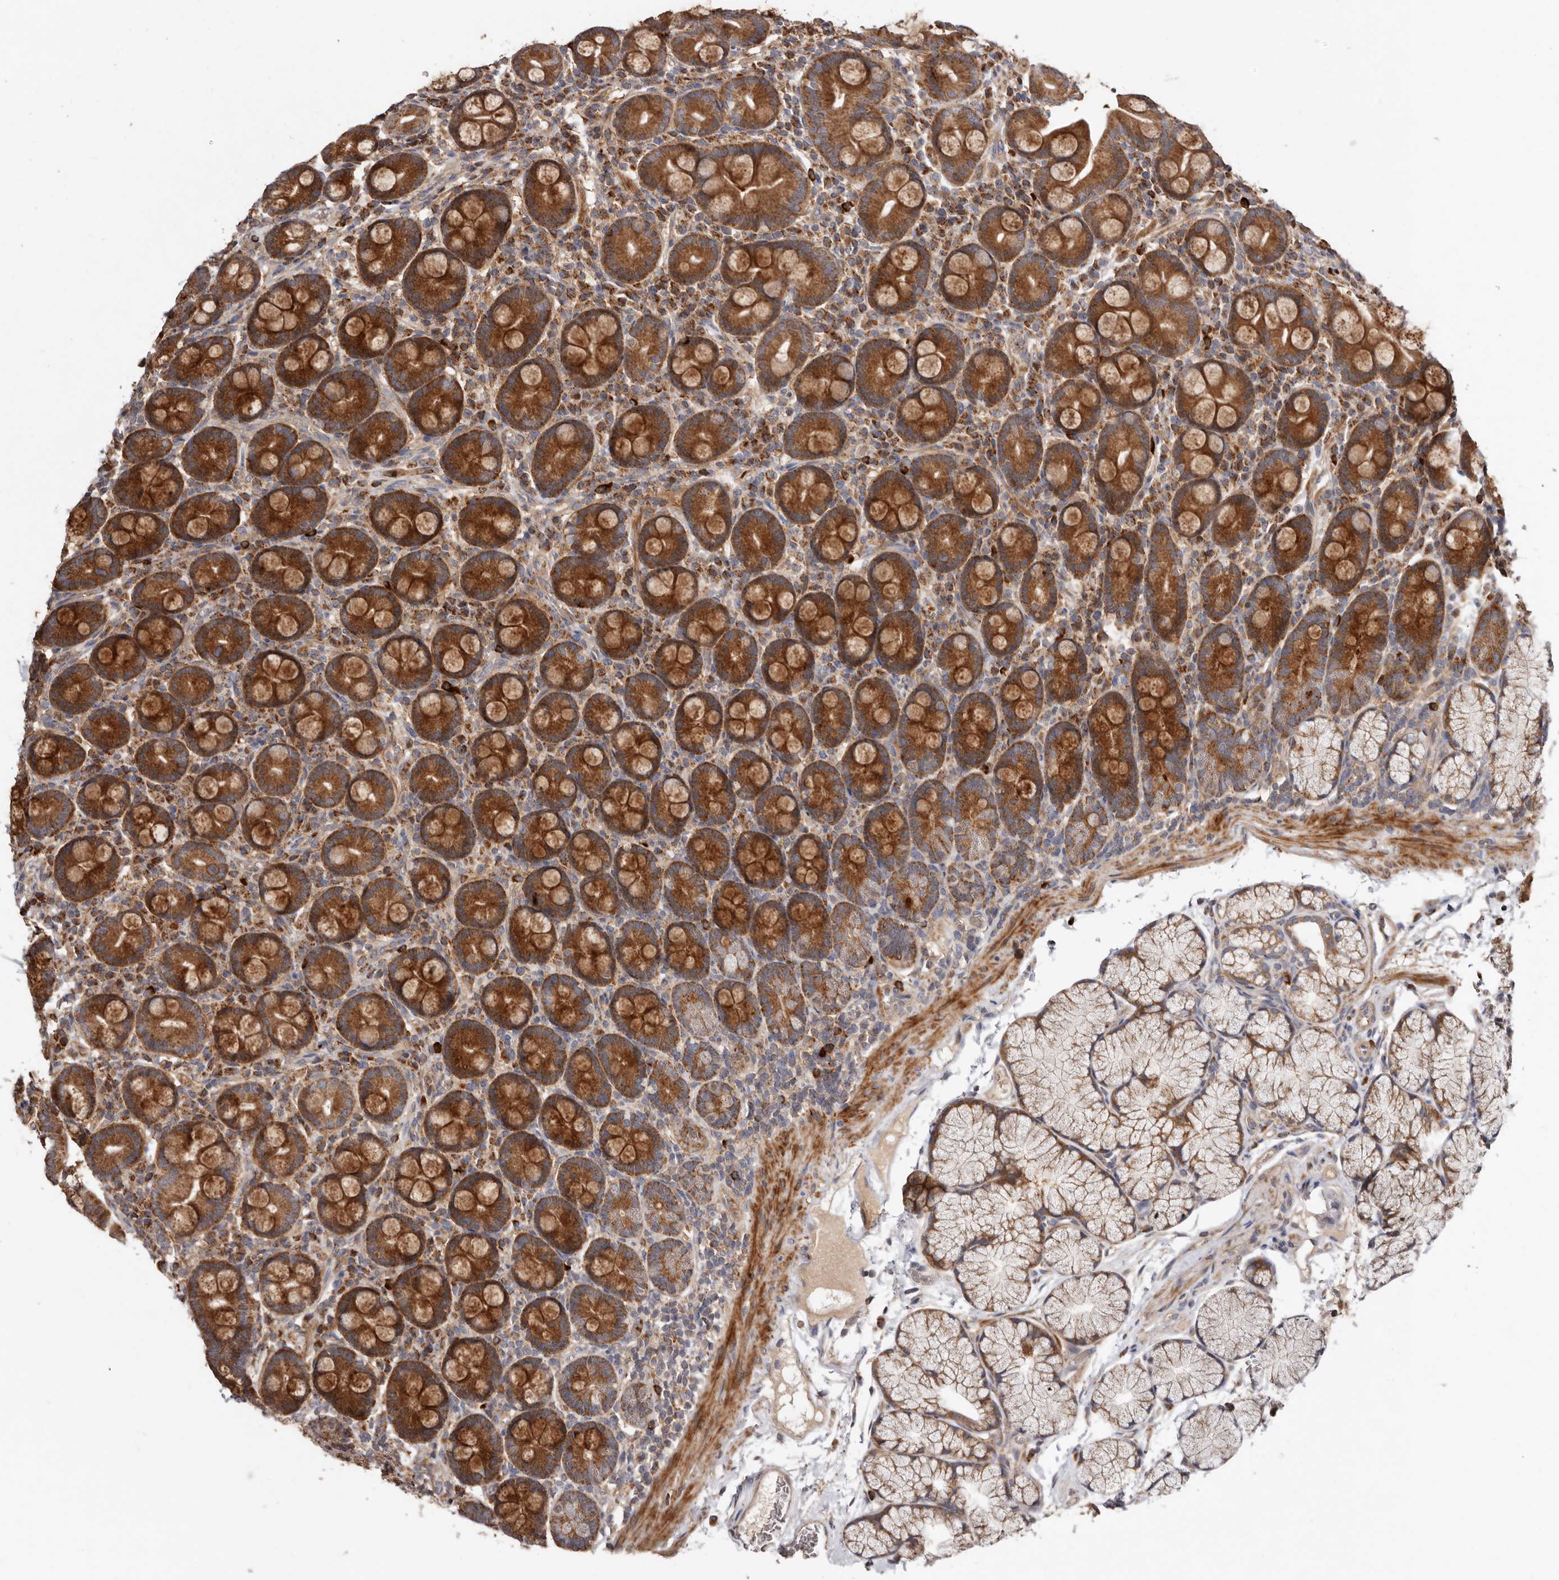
{"staining": {"intensity": "strong", "quantity": ">75%", "location": "cytoplasmic/membranous"}, "tissue": "duodenum", "cell_type": "Glandular cells", "image_type": "normal", "snomed": [{"axis": "morphology", "description": "Normal tissue, NOS"}, {"axis": "topography", "description": "Duodenum"}], "caption": "An image of duodenum stained for a protein reveals strong cytoplasmic/membranous brown staining in glandular cells. Ihc stains the protein of interest in brown and the nuclei are stained blue.", "gene": "GOT1L1", "patient": {"sex": "male", "age": 35}}